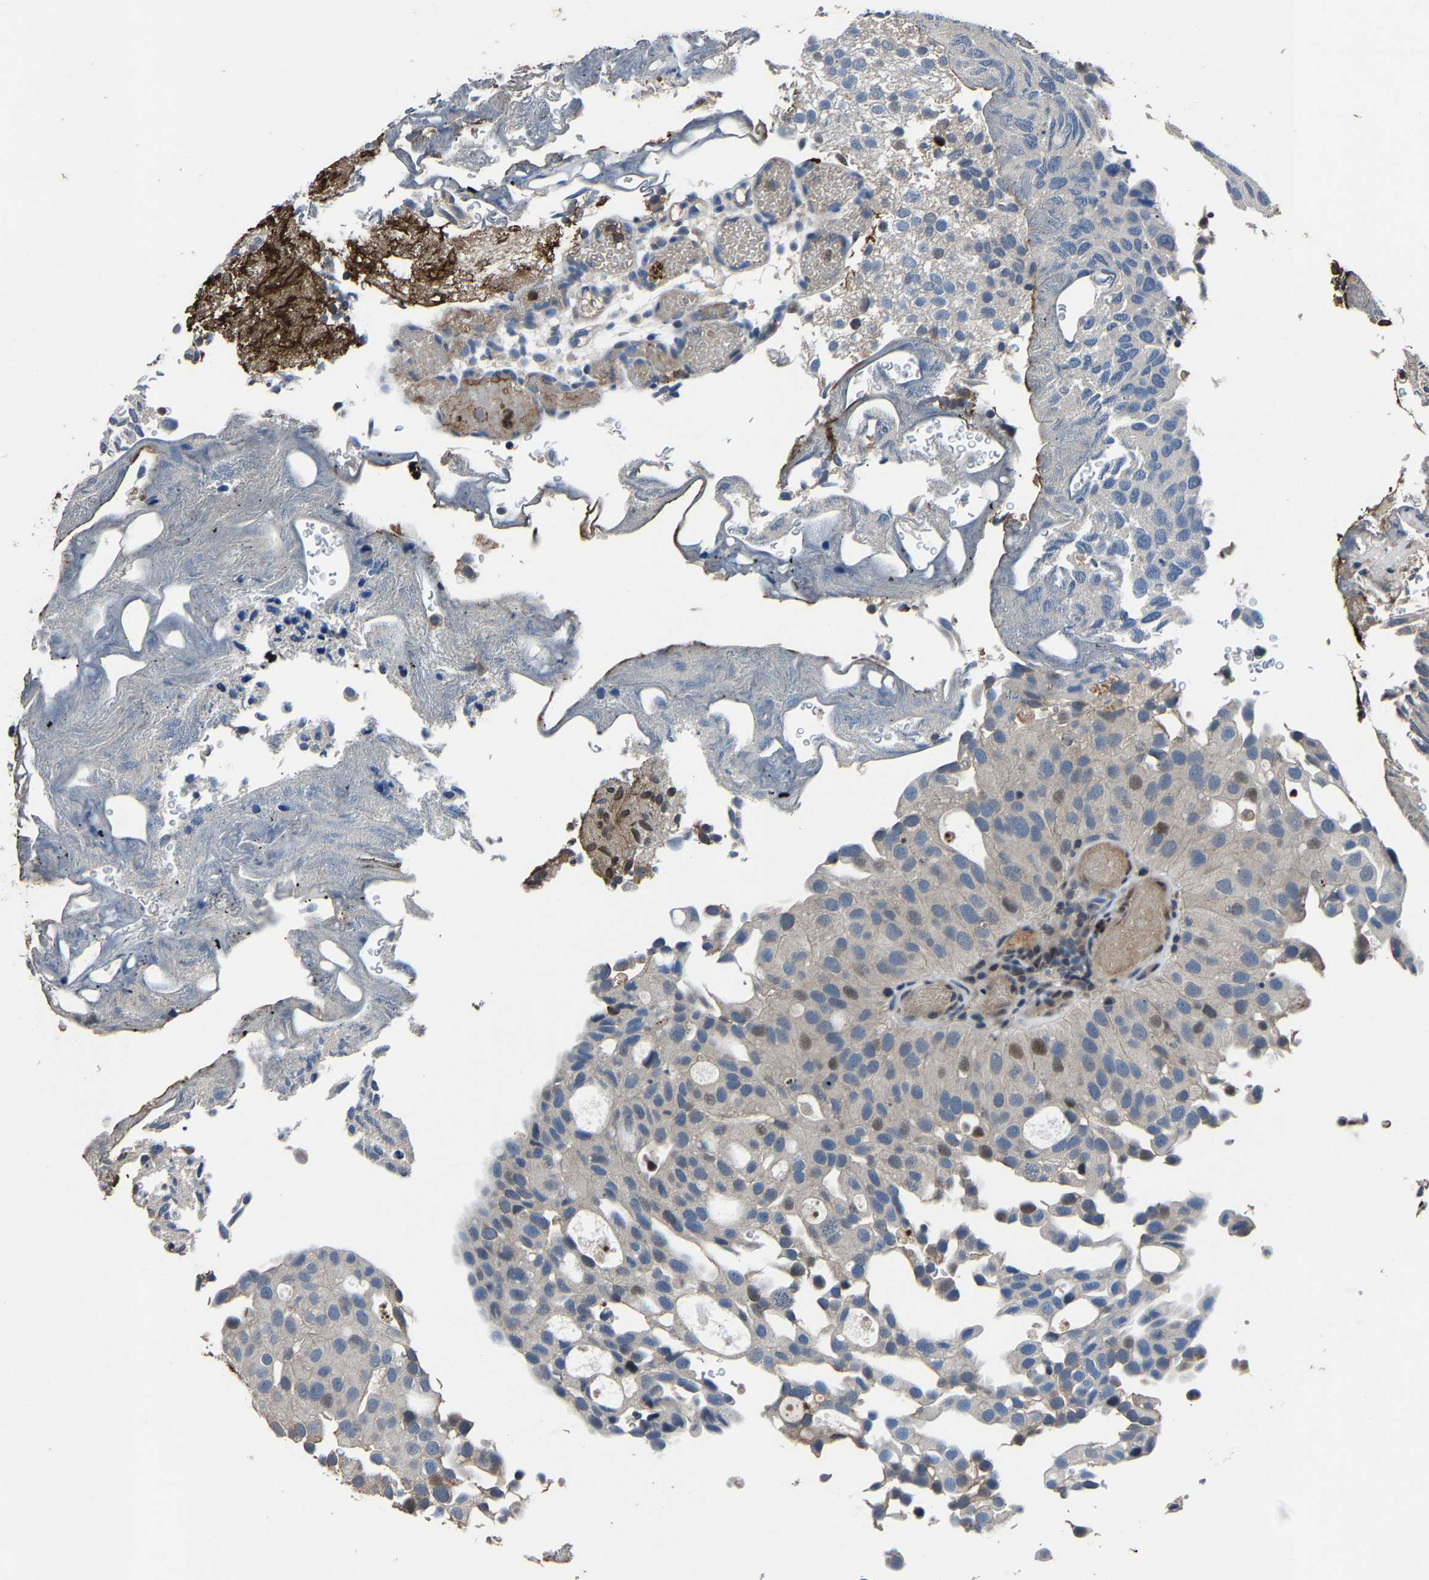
{"staining": {"intensity": "moderate", "quantity": "<25%", "location": "cytoplasmic/membranous,nuclear"}, "tissue": "urothelial cancer", "cell_type": "Tumor cells", "image_type": "cancer", "snomed": [{"axis": "morphology", "description": "Urothelial carcinoma, Low grade"}, {"axis": "topography", "description": "Urinary bladder"}], "caption": "Protein staining demonstrates moderate cytoplasmic/membranous and nuclear positivity in about <25% of tumor cells in urothelial cancer.", "gene": "PCNX2", "patient": {"sex": "male", "age": 78}}